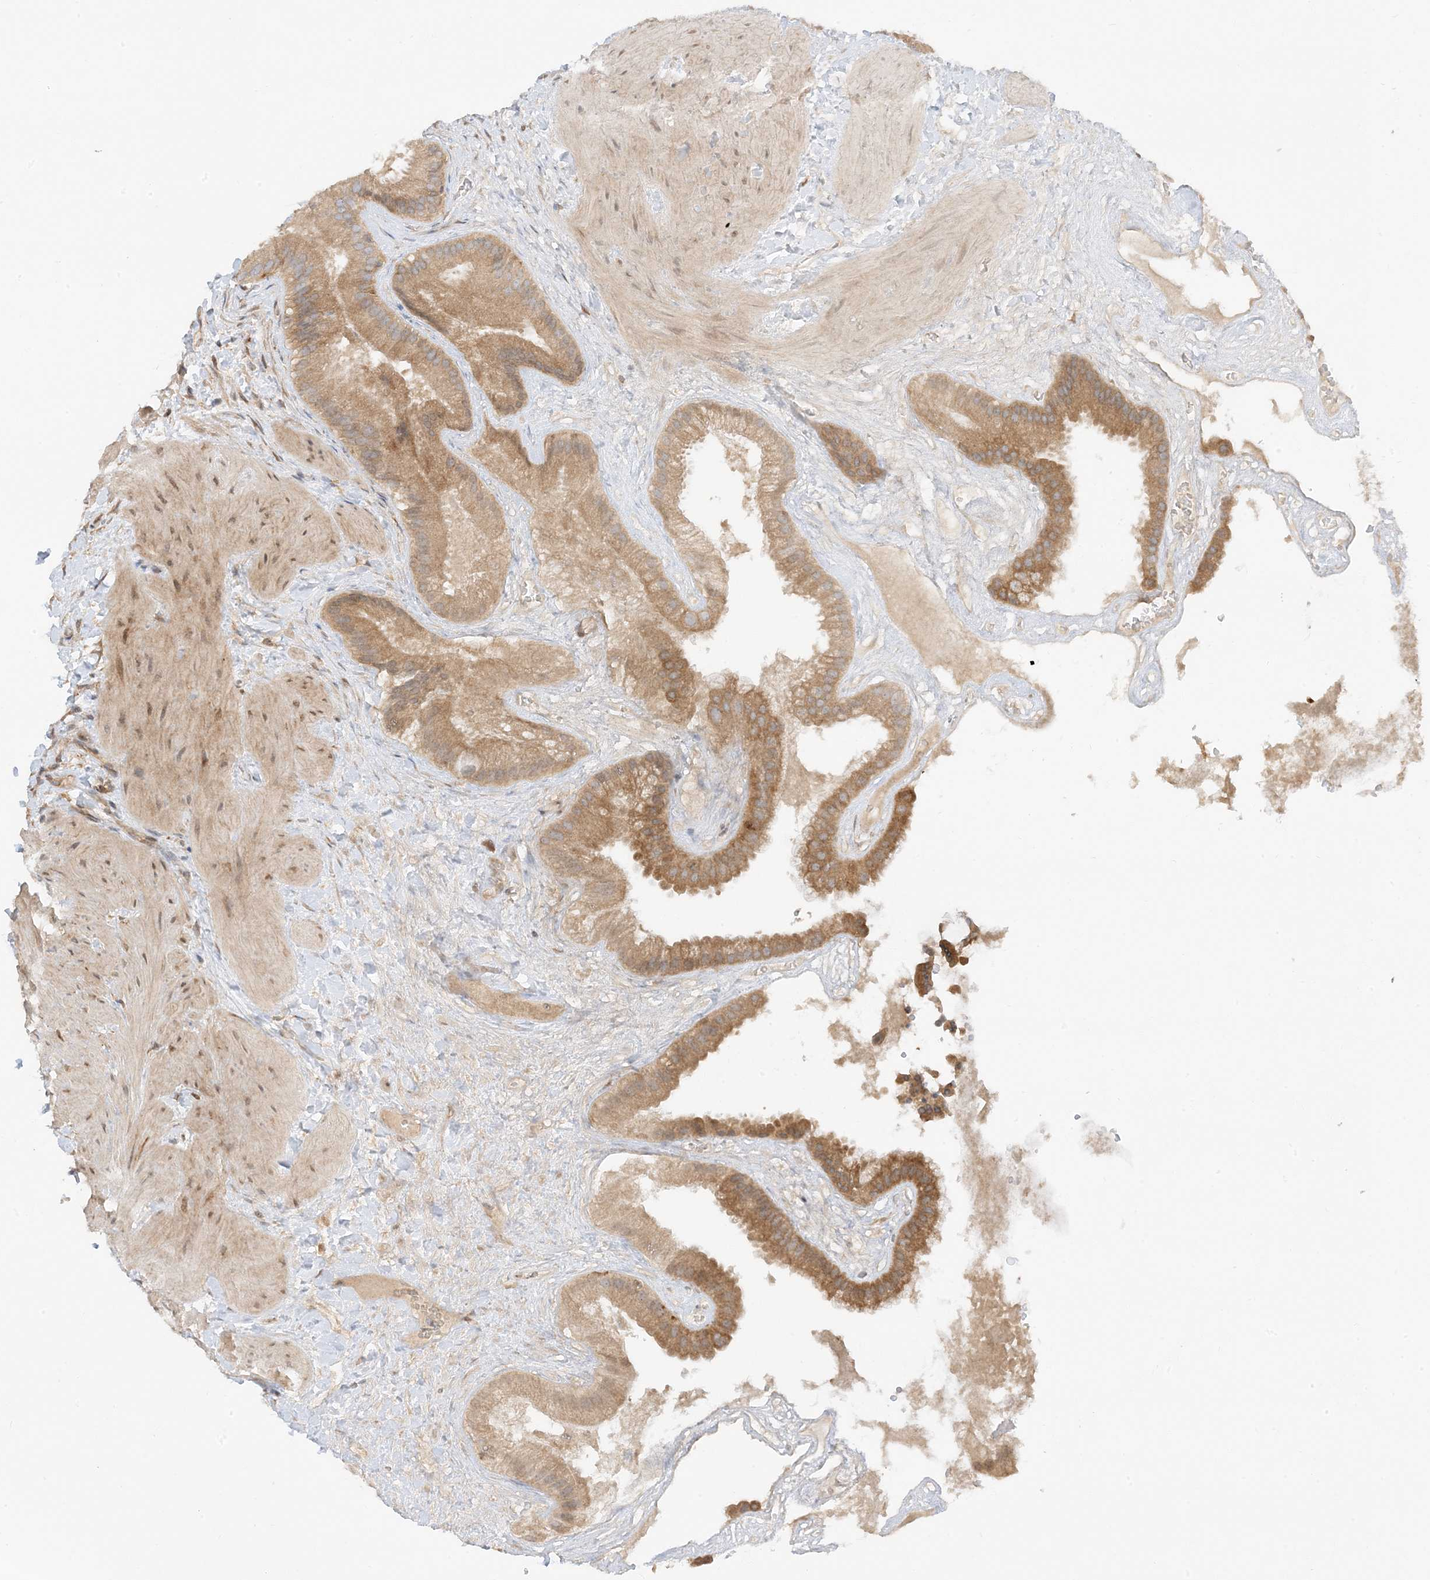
{"staining": {"intensity": "moderate", "quantity": ">75%", "location": "cytoplasmic/membranous"}, "tissue": "gallbladder", "cell_type": "Glandular cells", "image_type": "normal", "snomed": [{"axis": "morphology", "description": "Normal tissue, NOS"}, {"axis": "topography", "description": "Gallbladder"}], "caption": "Immunohistochemical staining of benign gallbladder displays >75% levels of moderate cytoplasmic/membranous protein expression in about >75% of glandular cells. The staining is performed using DAB (3,3'-diaminobenzidine) brown chromogen to label protein expression. The nuclei are counter-stained blue using hematoxylin.", "gene": "SCARF2", "patient": {"sex": "male", "age": 55}}